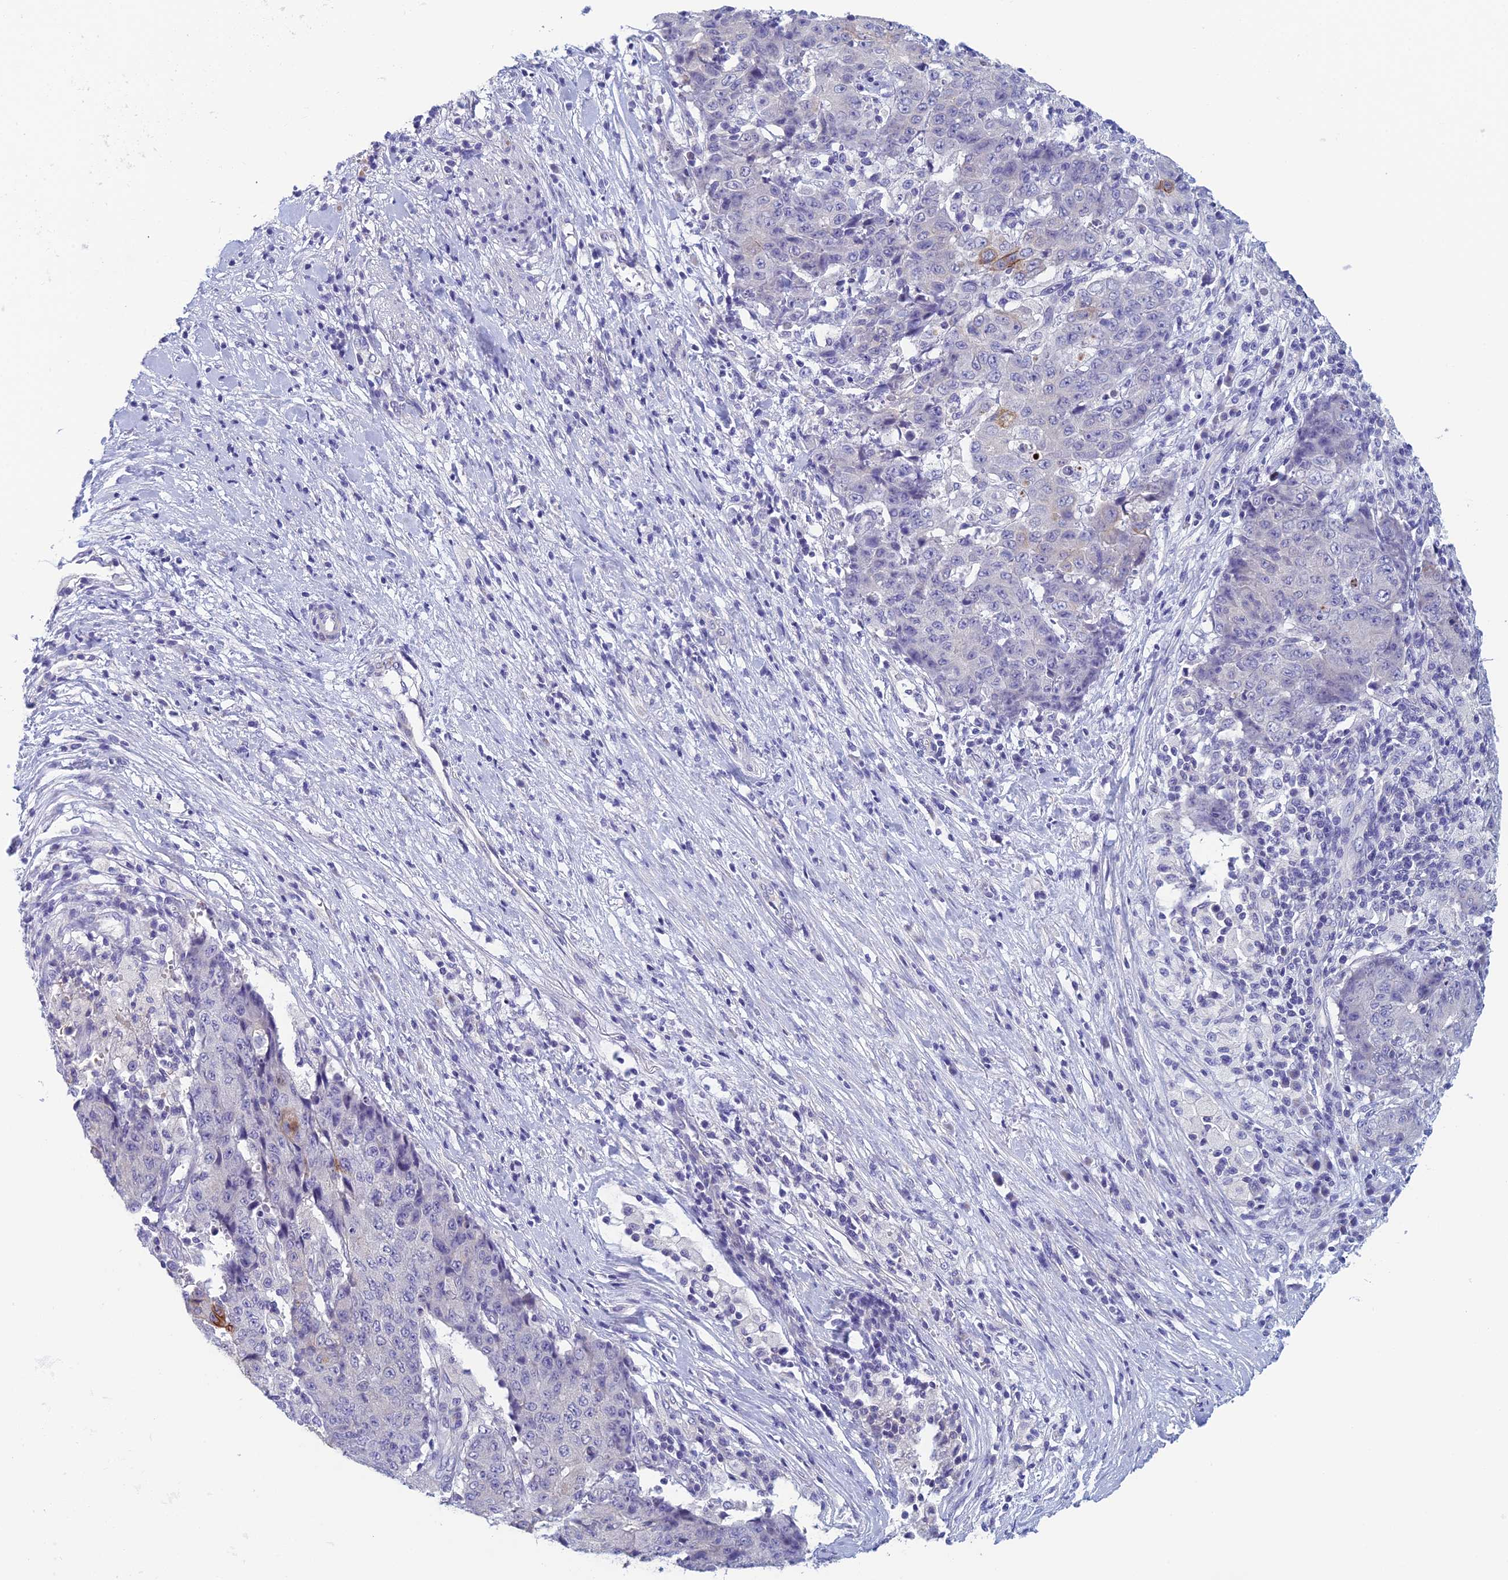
{"staining": {"intensity": "moderate", "quantity": "<25%", "location": "cytoplasmic/membranous"}, "tissue": "ovarian cancer", "cell_type": "Tumor cells", "image_type": "cancer", "snomed": [{"axis": "morphology", "description": "Carcinoma, endometroid"}, {"axis": "topography", "description": "Ovary"}], "caption": "A micrograph of ovarian endometroid carcinoma stained for a protein reveals moderate cytoplasmic/membranous brown staining in tumor cells.", "gene": "RBM41", "patient": {"sex": "female", "age": 42}}